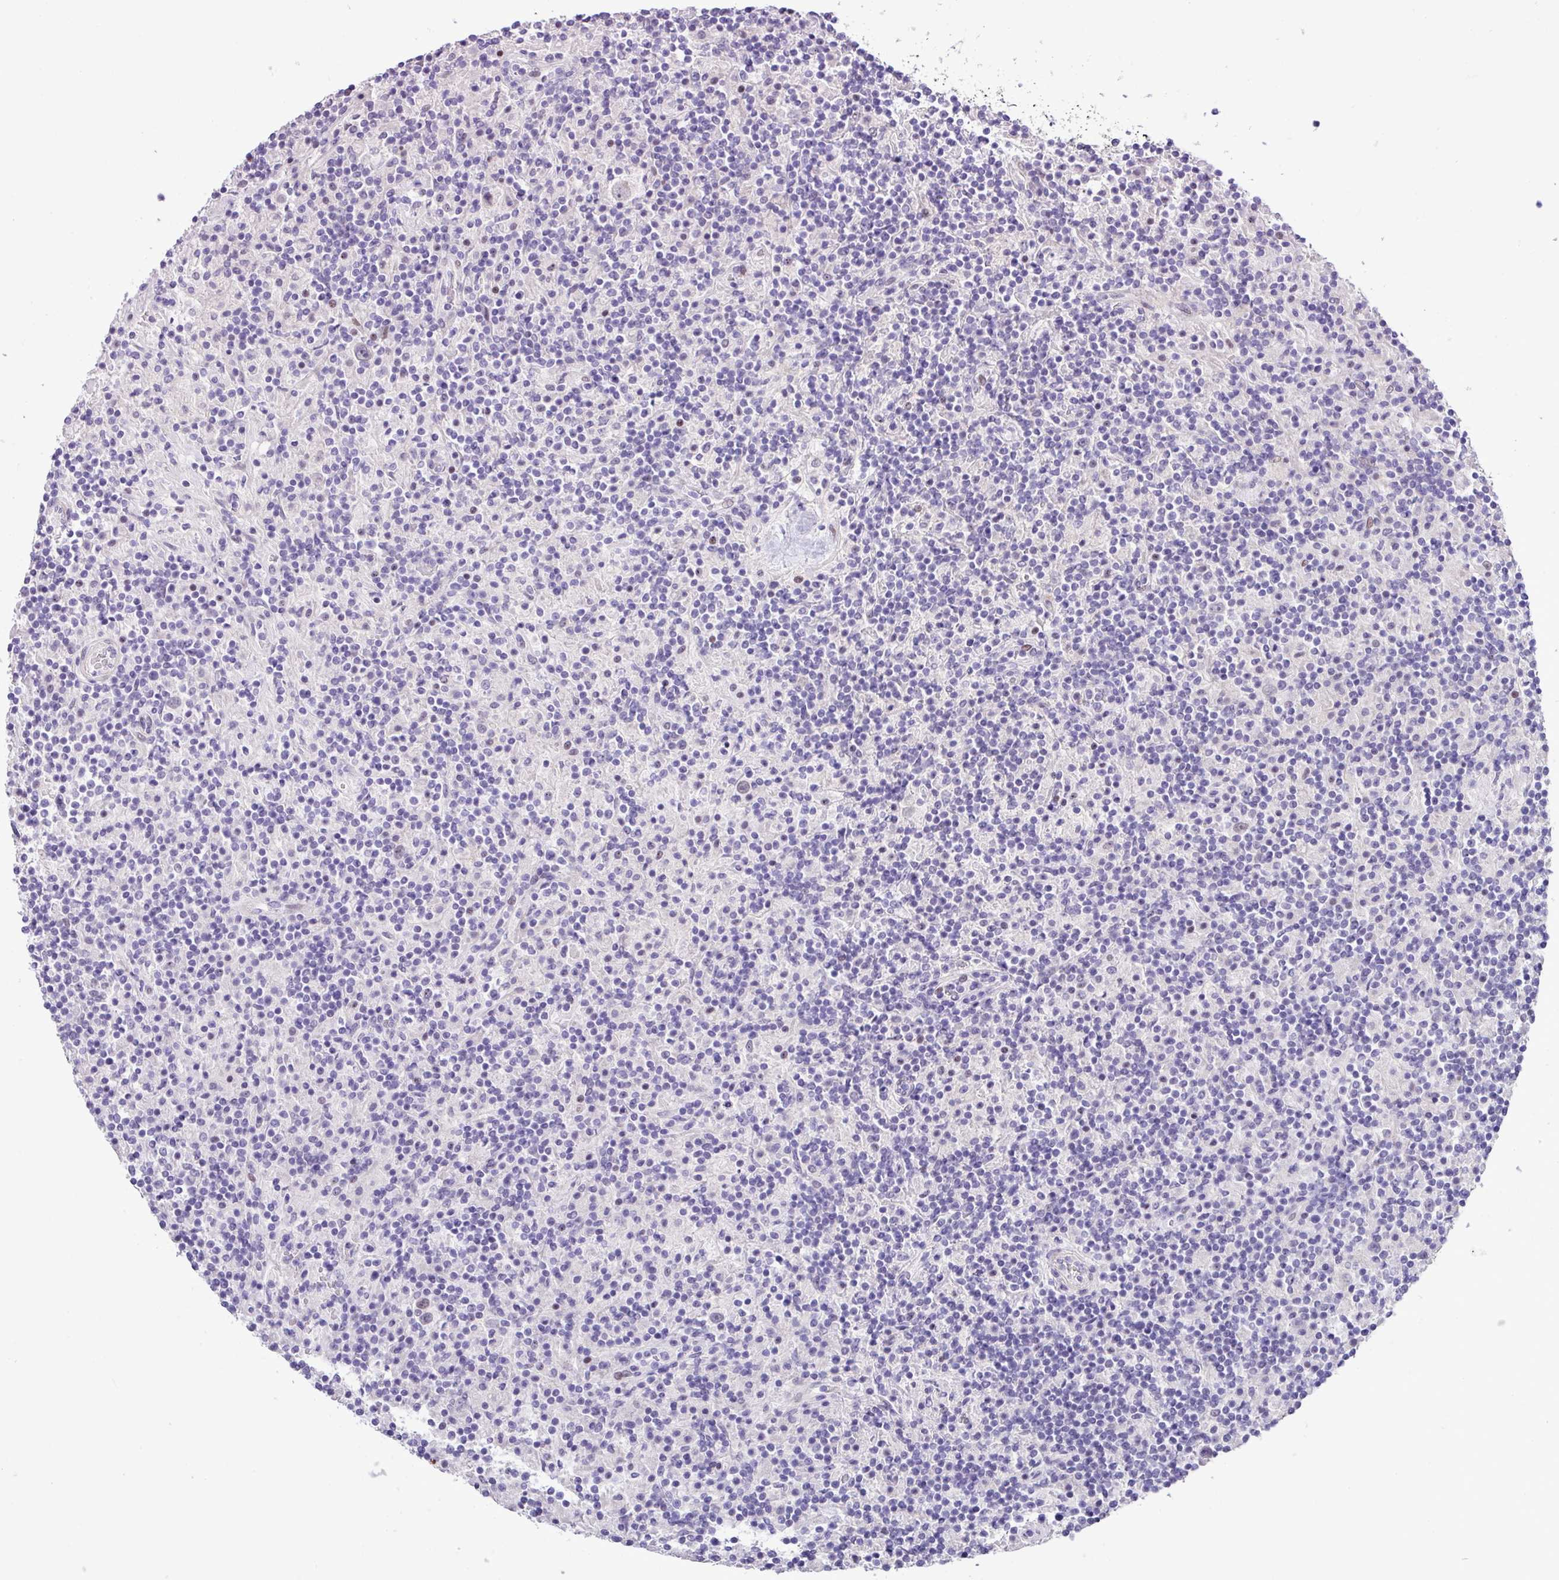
{"staining": {"intensity": "negative", "quantity": "none", "location": "none"}, "tissue": "lymphoma", "cell_type": "Tumor cells", "image_type": "cancer", "snomed": [{"axis": "morphology", "description": "Hodgkin's disease, NOS"}, {"axis": "topography", "description": "Lymph node"}], "caption": "IHC micrograph of neoplastic tissue: Hodgkin's disease stained with DAB (3,3'-diaminobenzidine) displays no significant protein staining in tumor cells.", "gene": "YLPM1", "patient": {"sex": "male", "age": 70}}